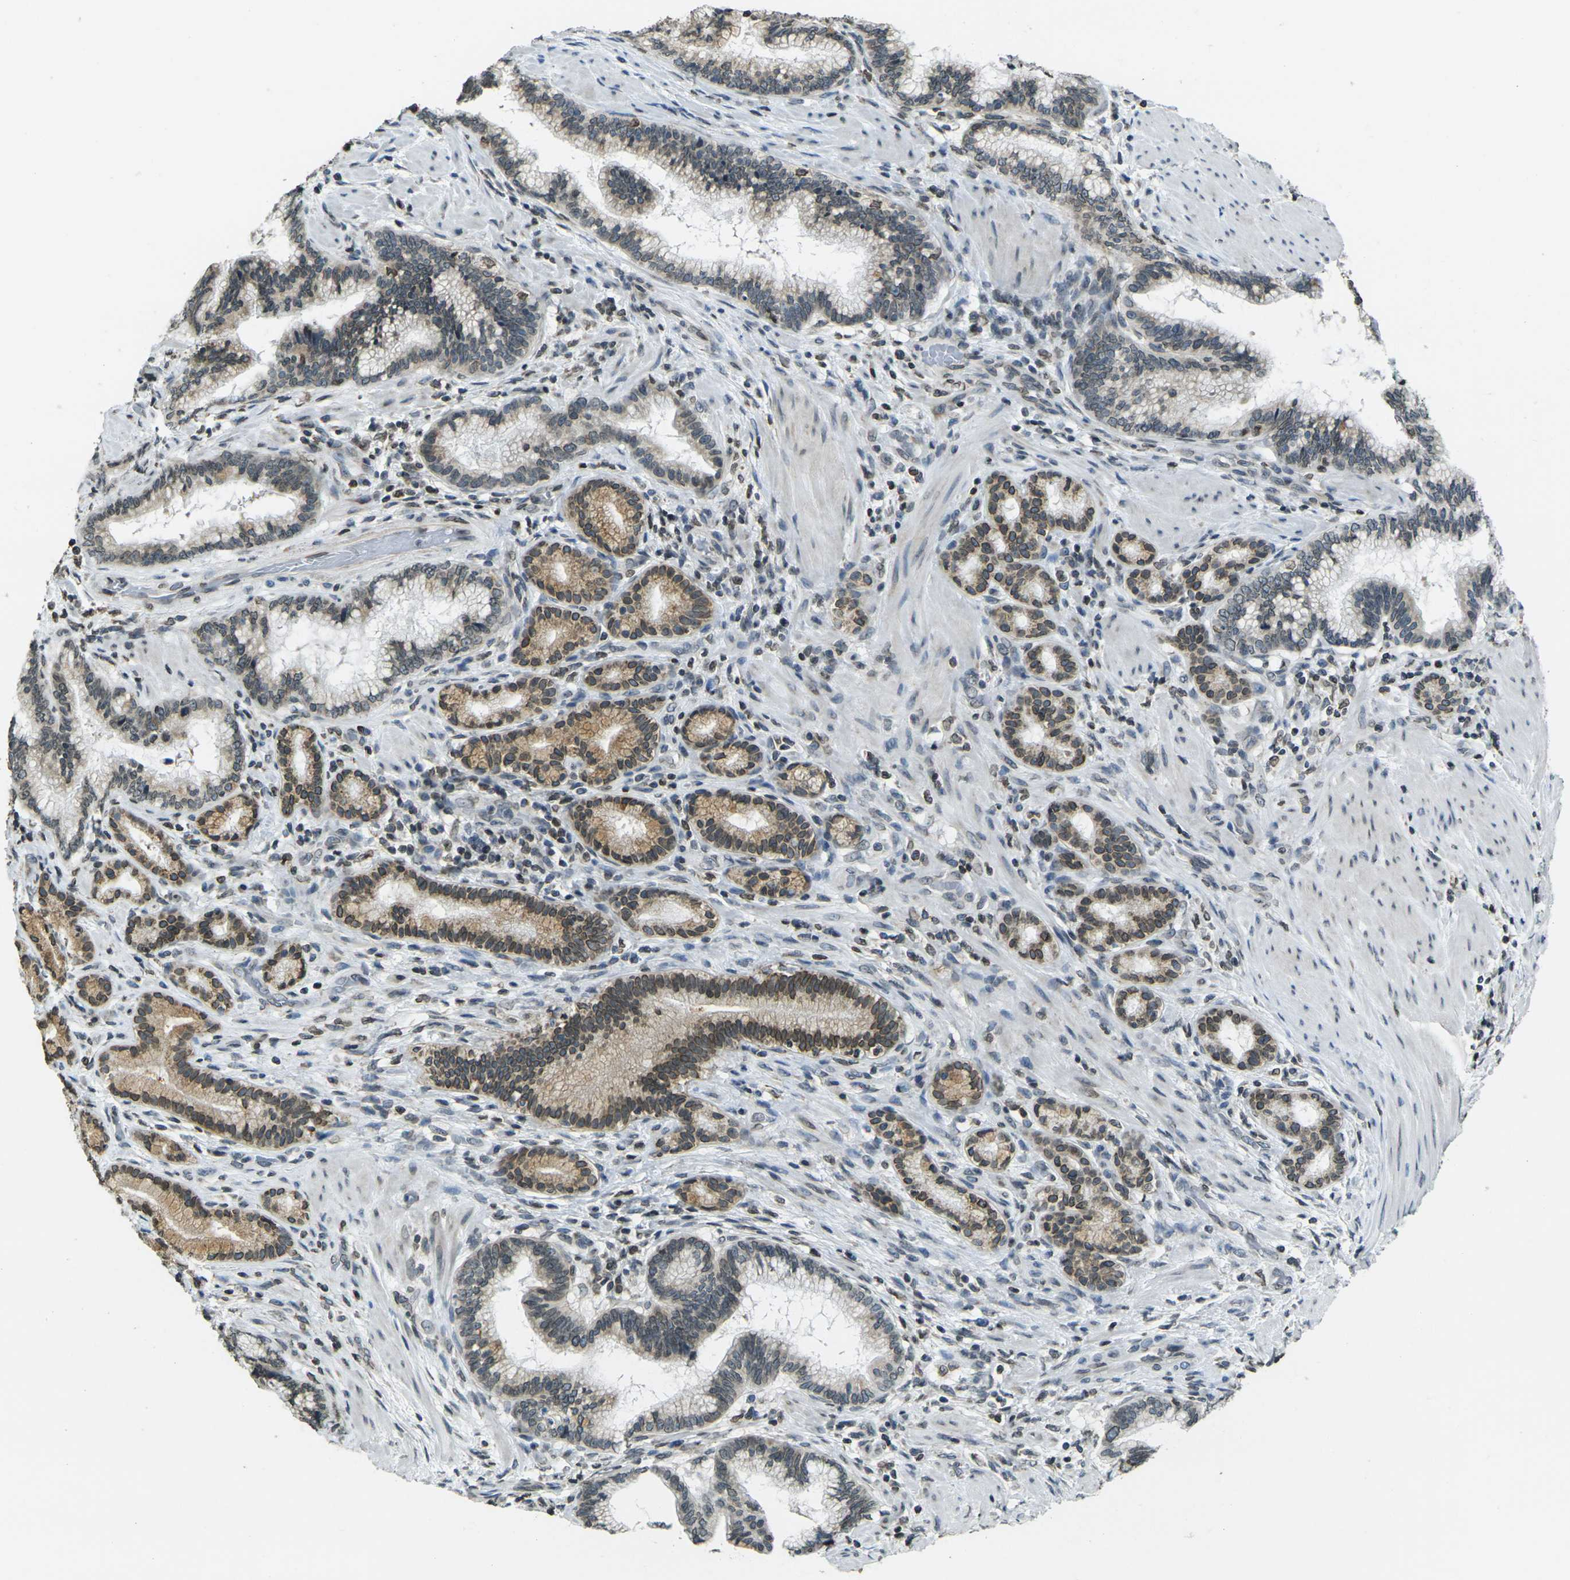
{"staining": {"intensity": "moderate", "quantity": ">75%", "location": "cytoplasmic/membranous,nuclear"}, "tissue": "pancreatic cancer", "cell_type": "Tumor cells", "image_type": "cancer", "snomed": [{"axis": "morphology", "description": "Adenocarcinoma, NOS"}, {"axis": "topography", "description": "Pancreas"}], "caption": "A brown stain labels moderate cytoplasmic/membranous and nuclear staining of a protein in pancreatic cancer tumor cells. (DAB (3,3'-diaminobenzidine) IHC, brown staining for protein, blue staining for nuclei).", "gene": "BRDT", "patient": {"sex": "female", "age": 64}}